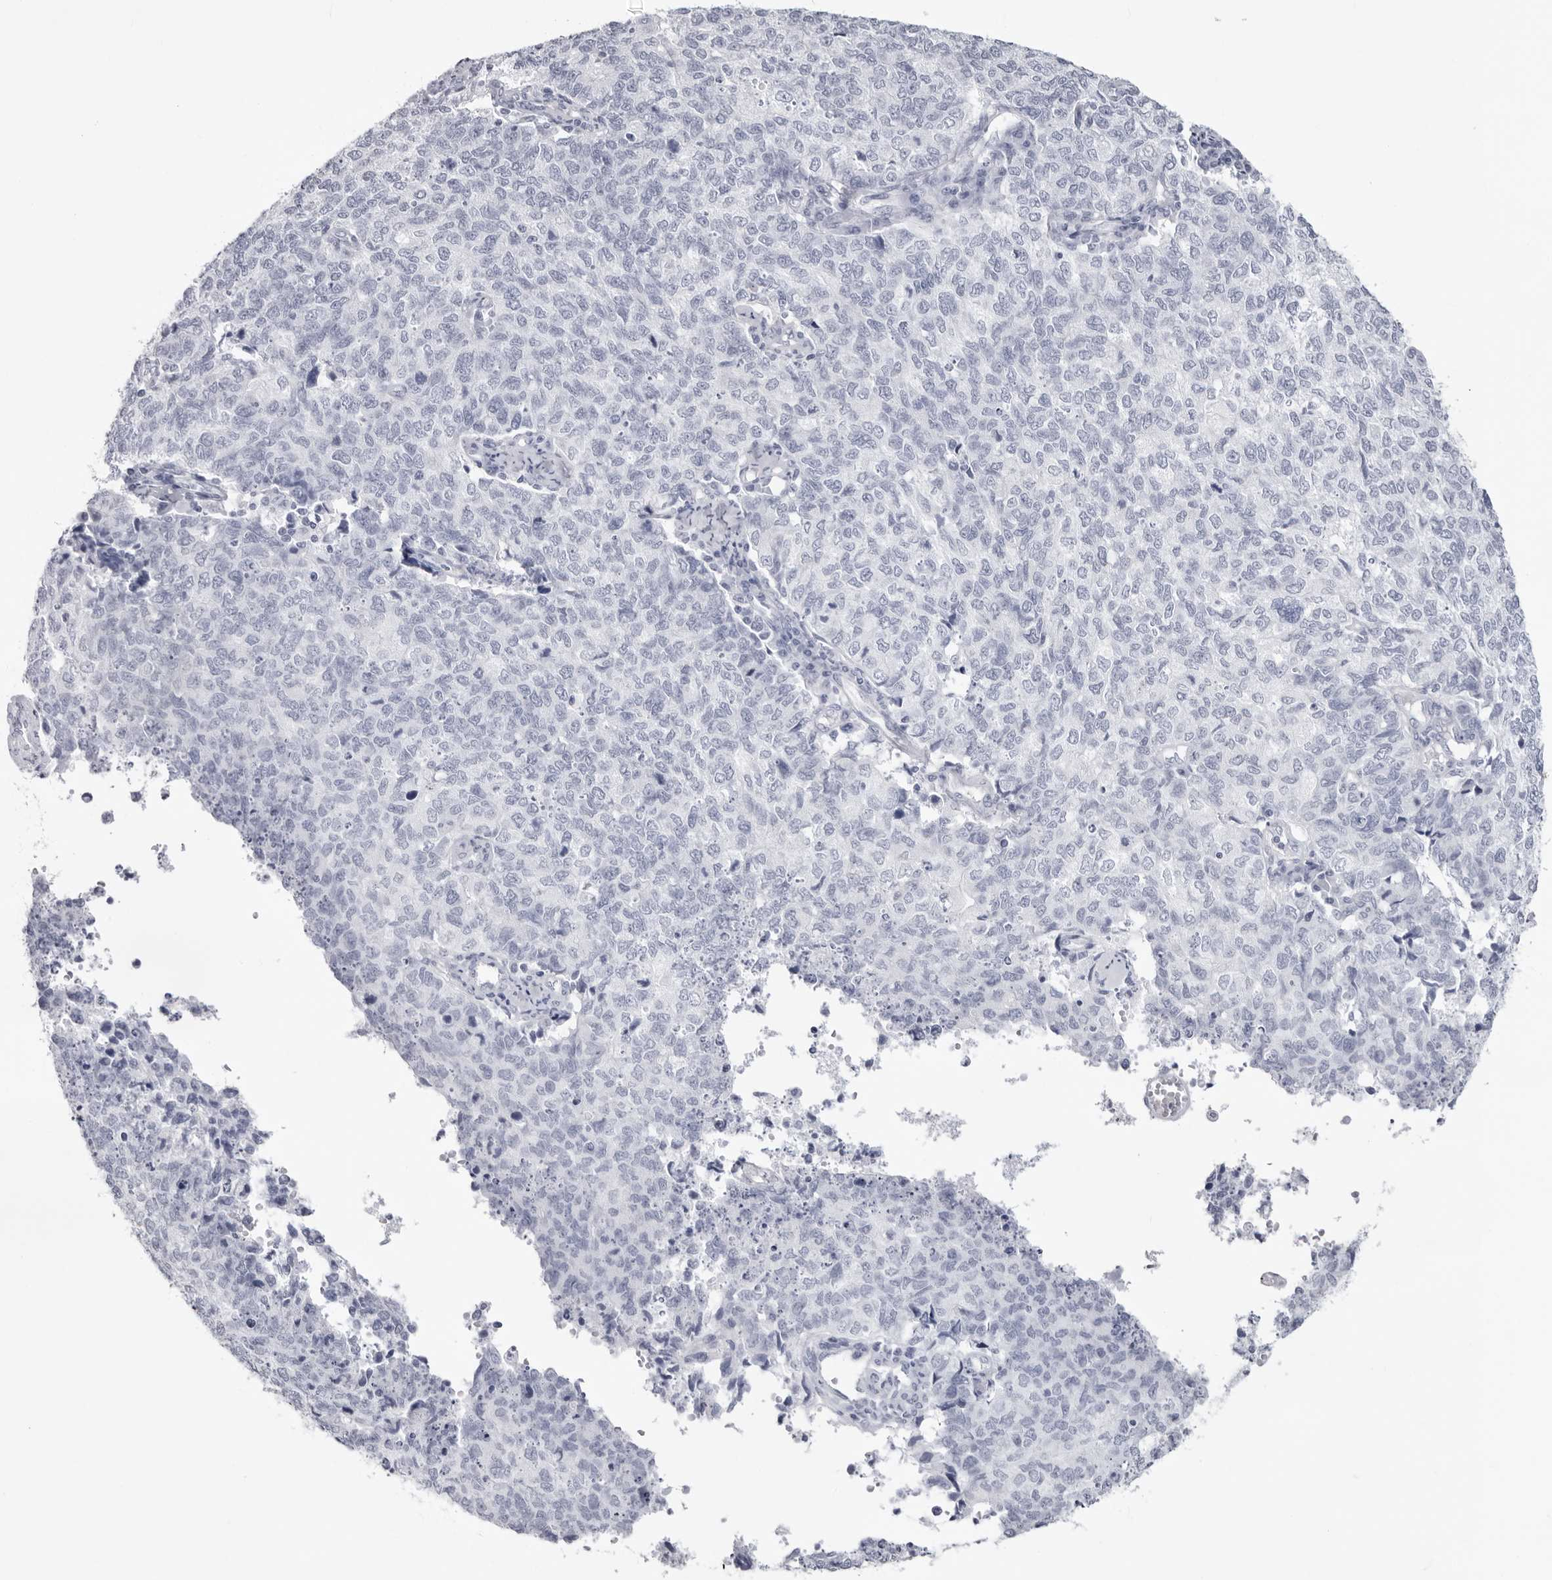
{"staining": {"intensity": "negative", "quantity": "none", "location": "none"}, "tissue": "cervical cancer", "cell_type": "Tumor cells", "image_type": "cancer", "snomed": [{"axis": "morphology", "description": "Squamous cell carcinoma, NOS"}, {"axis": "topography", "description": "Cervix"}], "caption": "Human squamous cell carcinoma (cervical) stained for a protein using IHC shows no positivity in tumor cells.", "gene": "INSL3", "patient": {"sex": "female", "age": 63}}